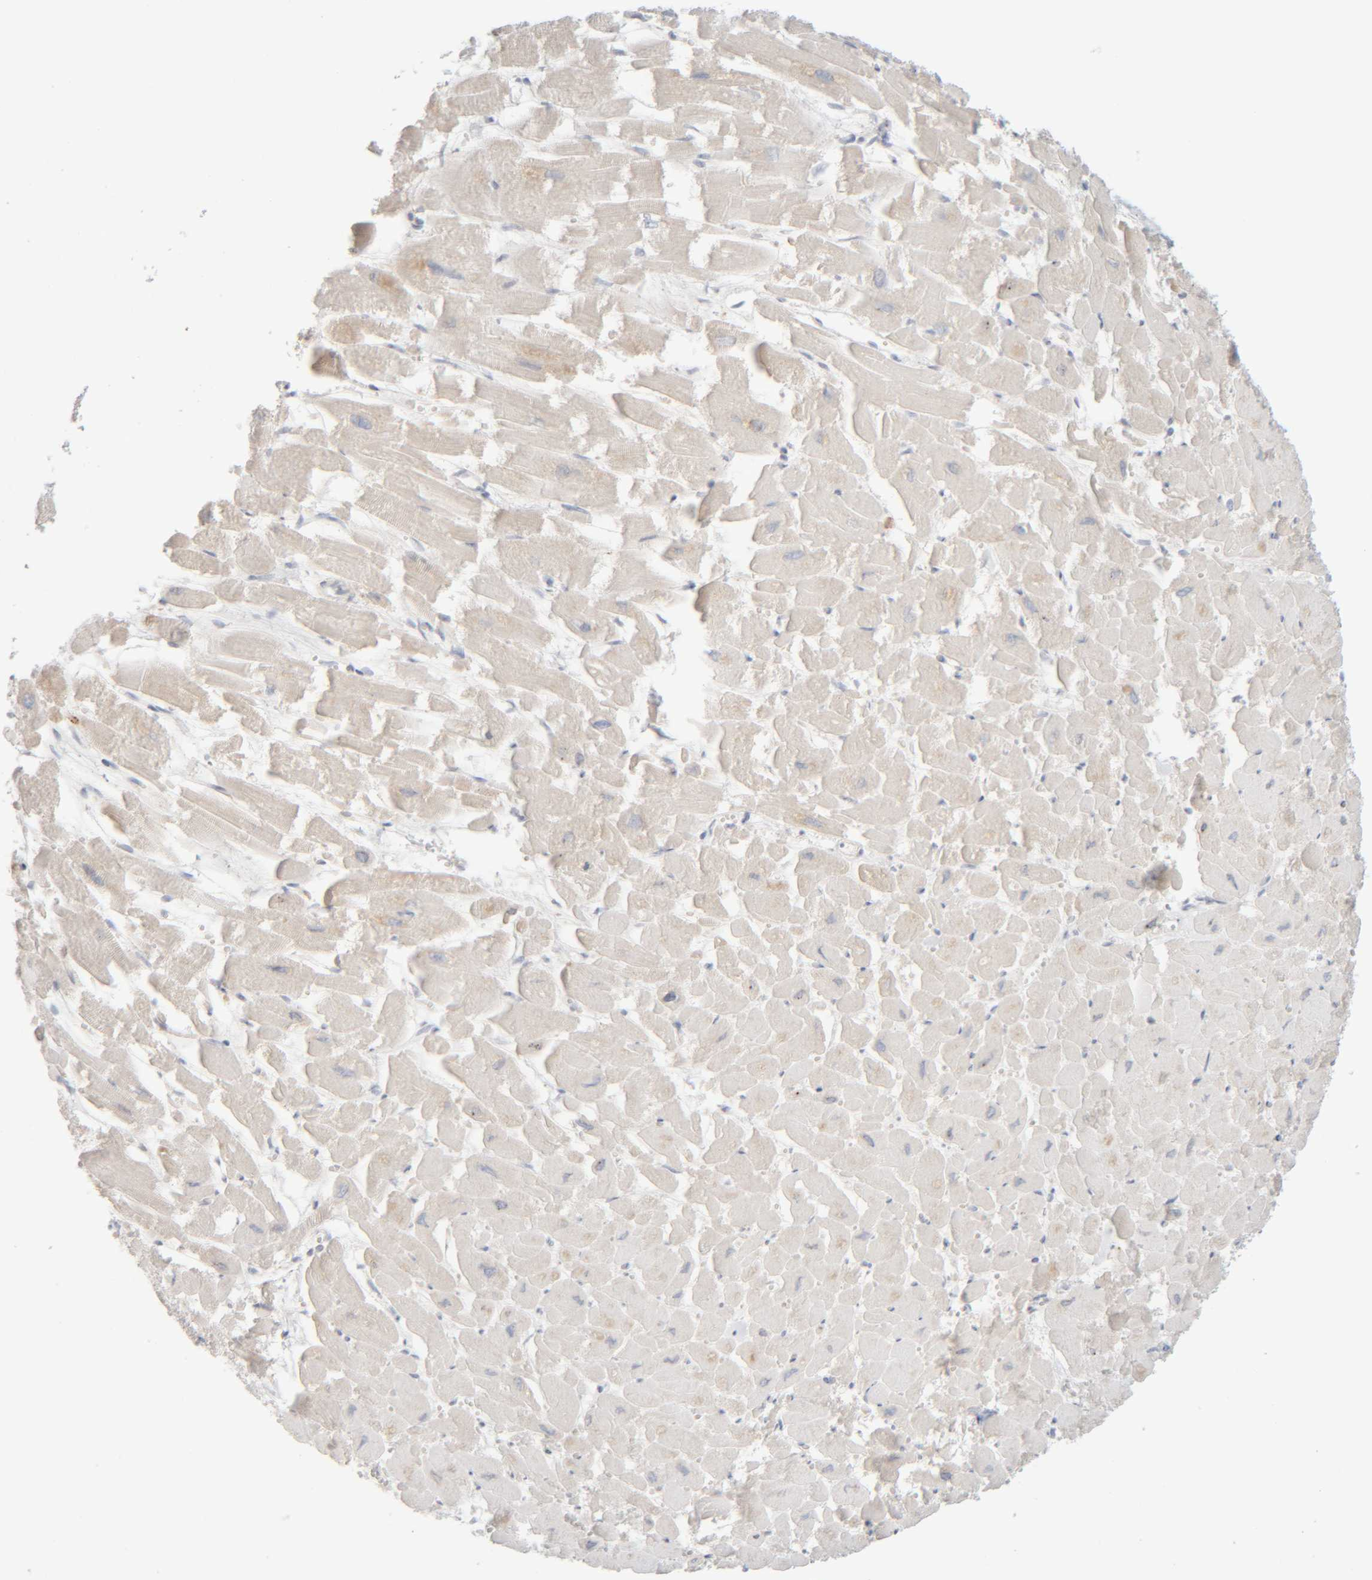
{"staining": {"intensity": "weak", "quantity": "<25%", "location": "cytoplasmic/membranous"}, "tissue": "heart muscle", "cell_type": "Cardiomyocytes", "image_type": "normal", "snomed": [{"axis": "morphology", "description": "Normal tissue, NOS"}, {"axis": "topography", "description": "Heart"}], "caption": "Histopathology image shows no protein expression in cardiomyocytes of unremarkable heart muscle. Brightfield microscopy of immunohistochemistry (IHC) stained with DAB (brown) and hematoxylin (blue), captured at high magnification.", "gene": "RIDA", "patient": {"sex": "male", "age": 54}}